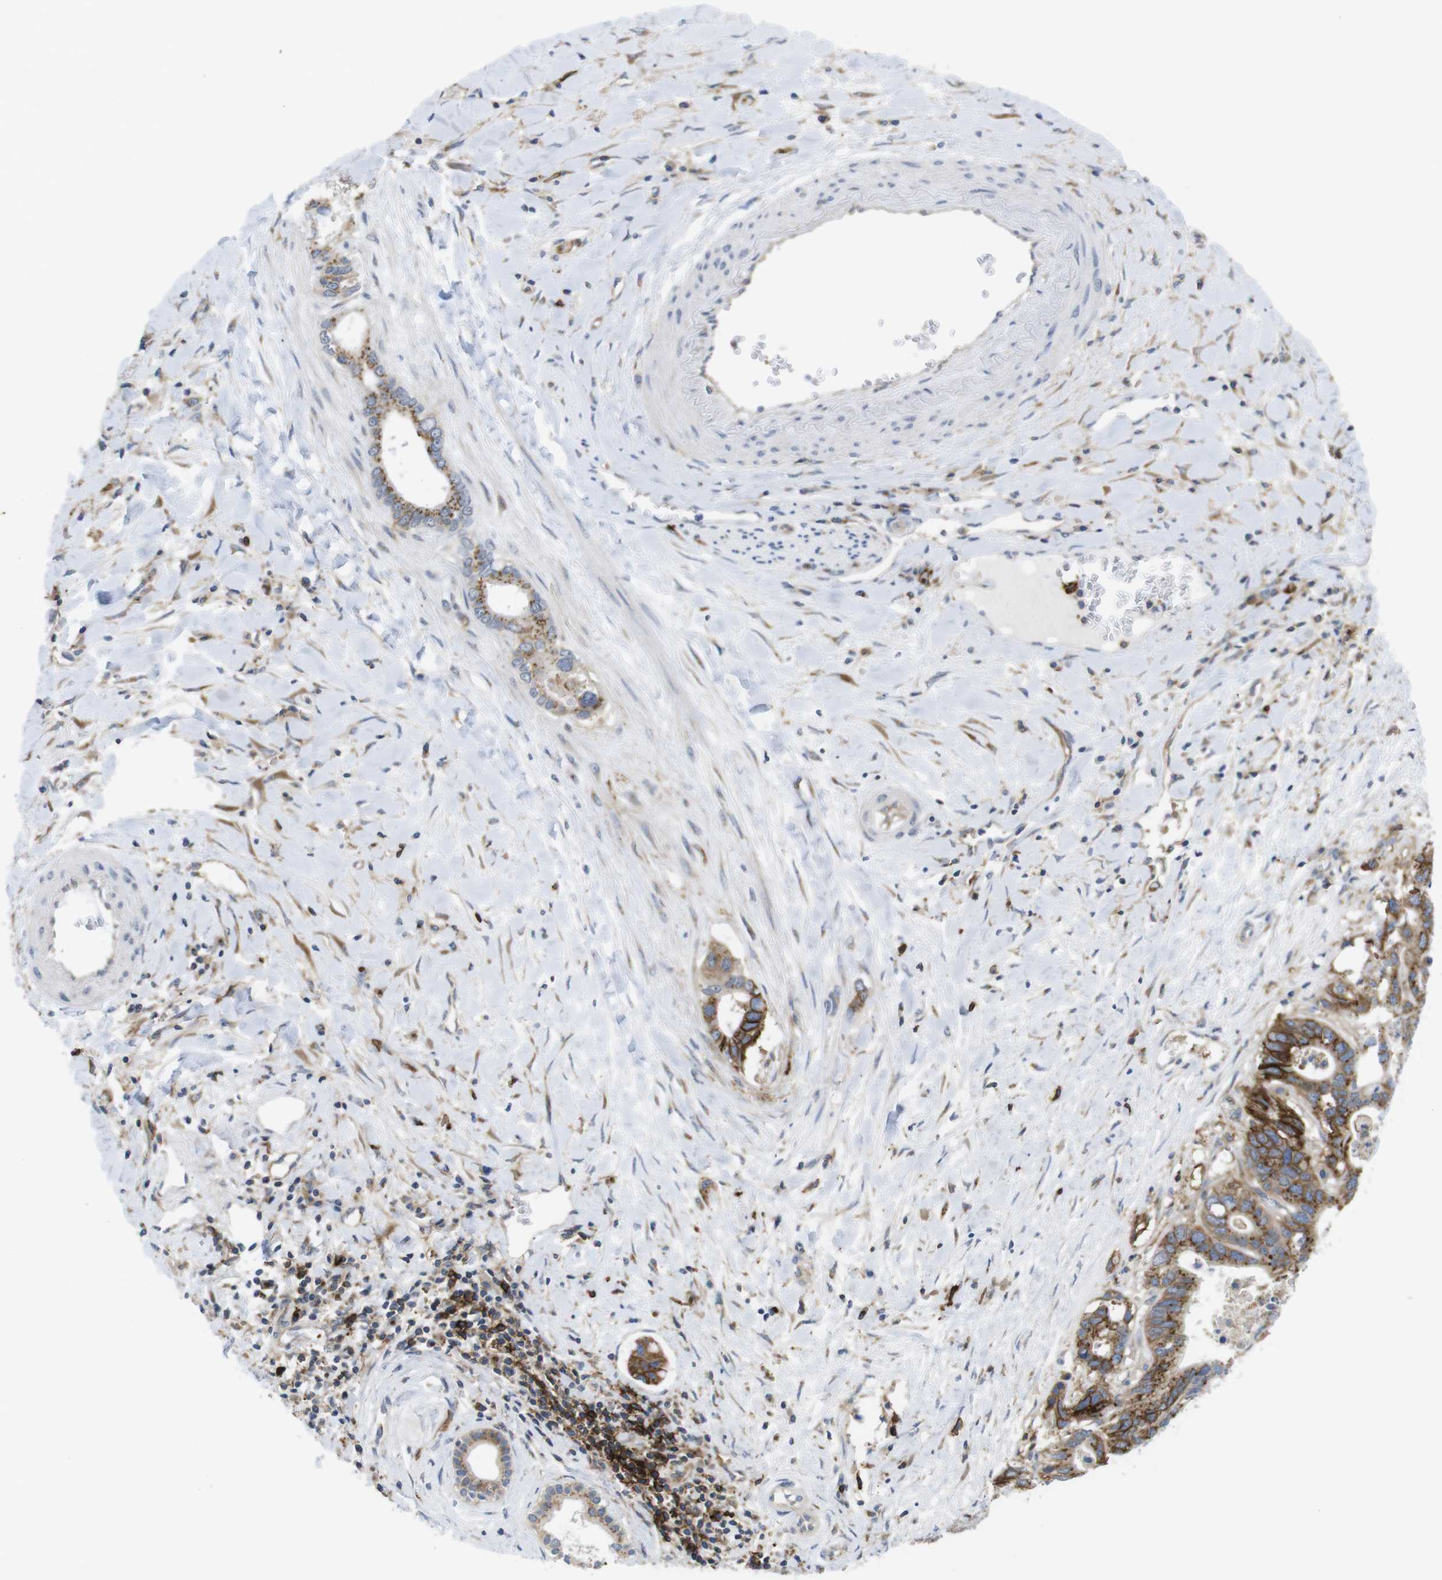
{"staining": {"intensity": "moderate", "quantity": ">75%", "location": "cytoplasmic/membranous"}, "tissue": "liver cancer", "cell_type": "Tumor cells", "image_type": "cancer", "snomed": [{"axis": "morphology", "description": "Cholangiocarcinoma"}, {"axis": "topography", "description": "Liver"}], "caption": "Human cholangiocarcinoma (liver) stained with a protein marker shows moderate staining in tumor cells.", "gene": "CCR6", "patient": {"sex": "female", "age": 65}}